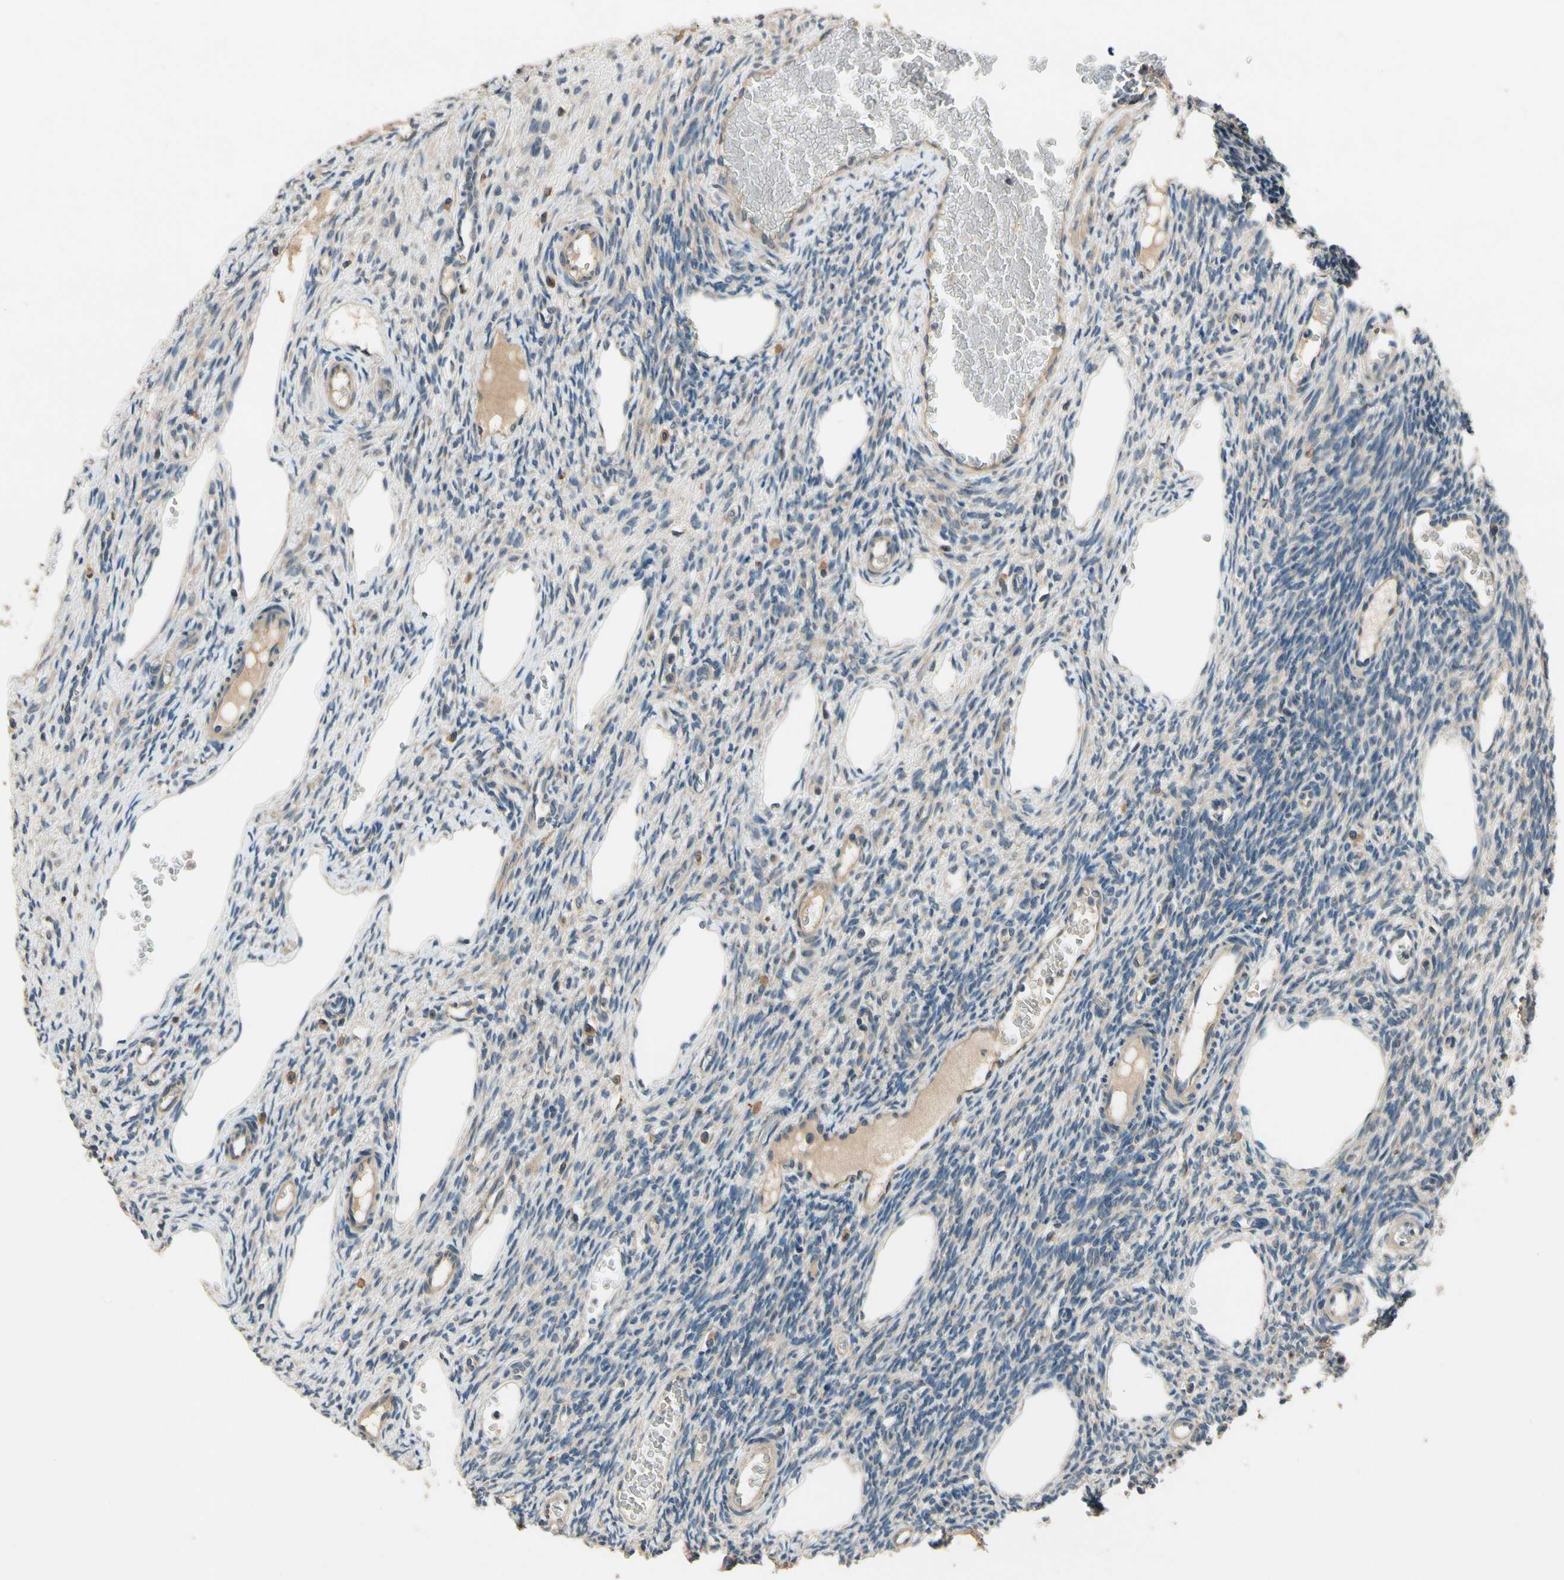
{"staining": {"intensity": "weak", "quantity": "<25%", "location": "cytoplasmic/membranous"}, "tissue": "ovary", "cell_type": "Ovarian stroma cells", "image_type": "normal", "snomed": [{"axis": "morphology", "description": "Normal tissue, NOS"}, {"axis": "topography", "description": "Ovary"}], "caption": "Ovarian stroma cells are negative for brown protein staining in benign ovary.", "gene": "ALKBH3", "patient": {"sex": "female", "age": 33}}